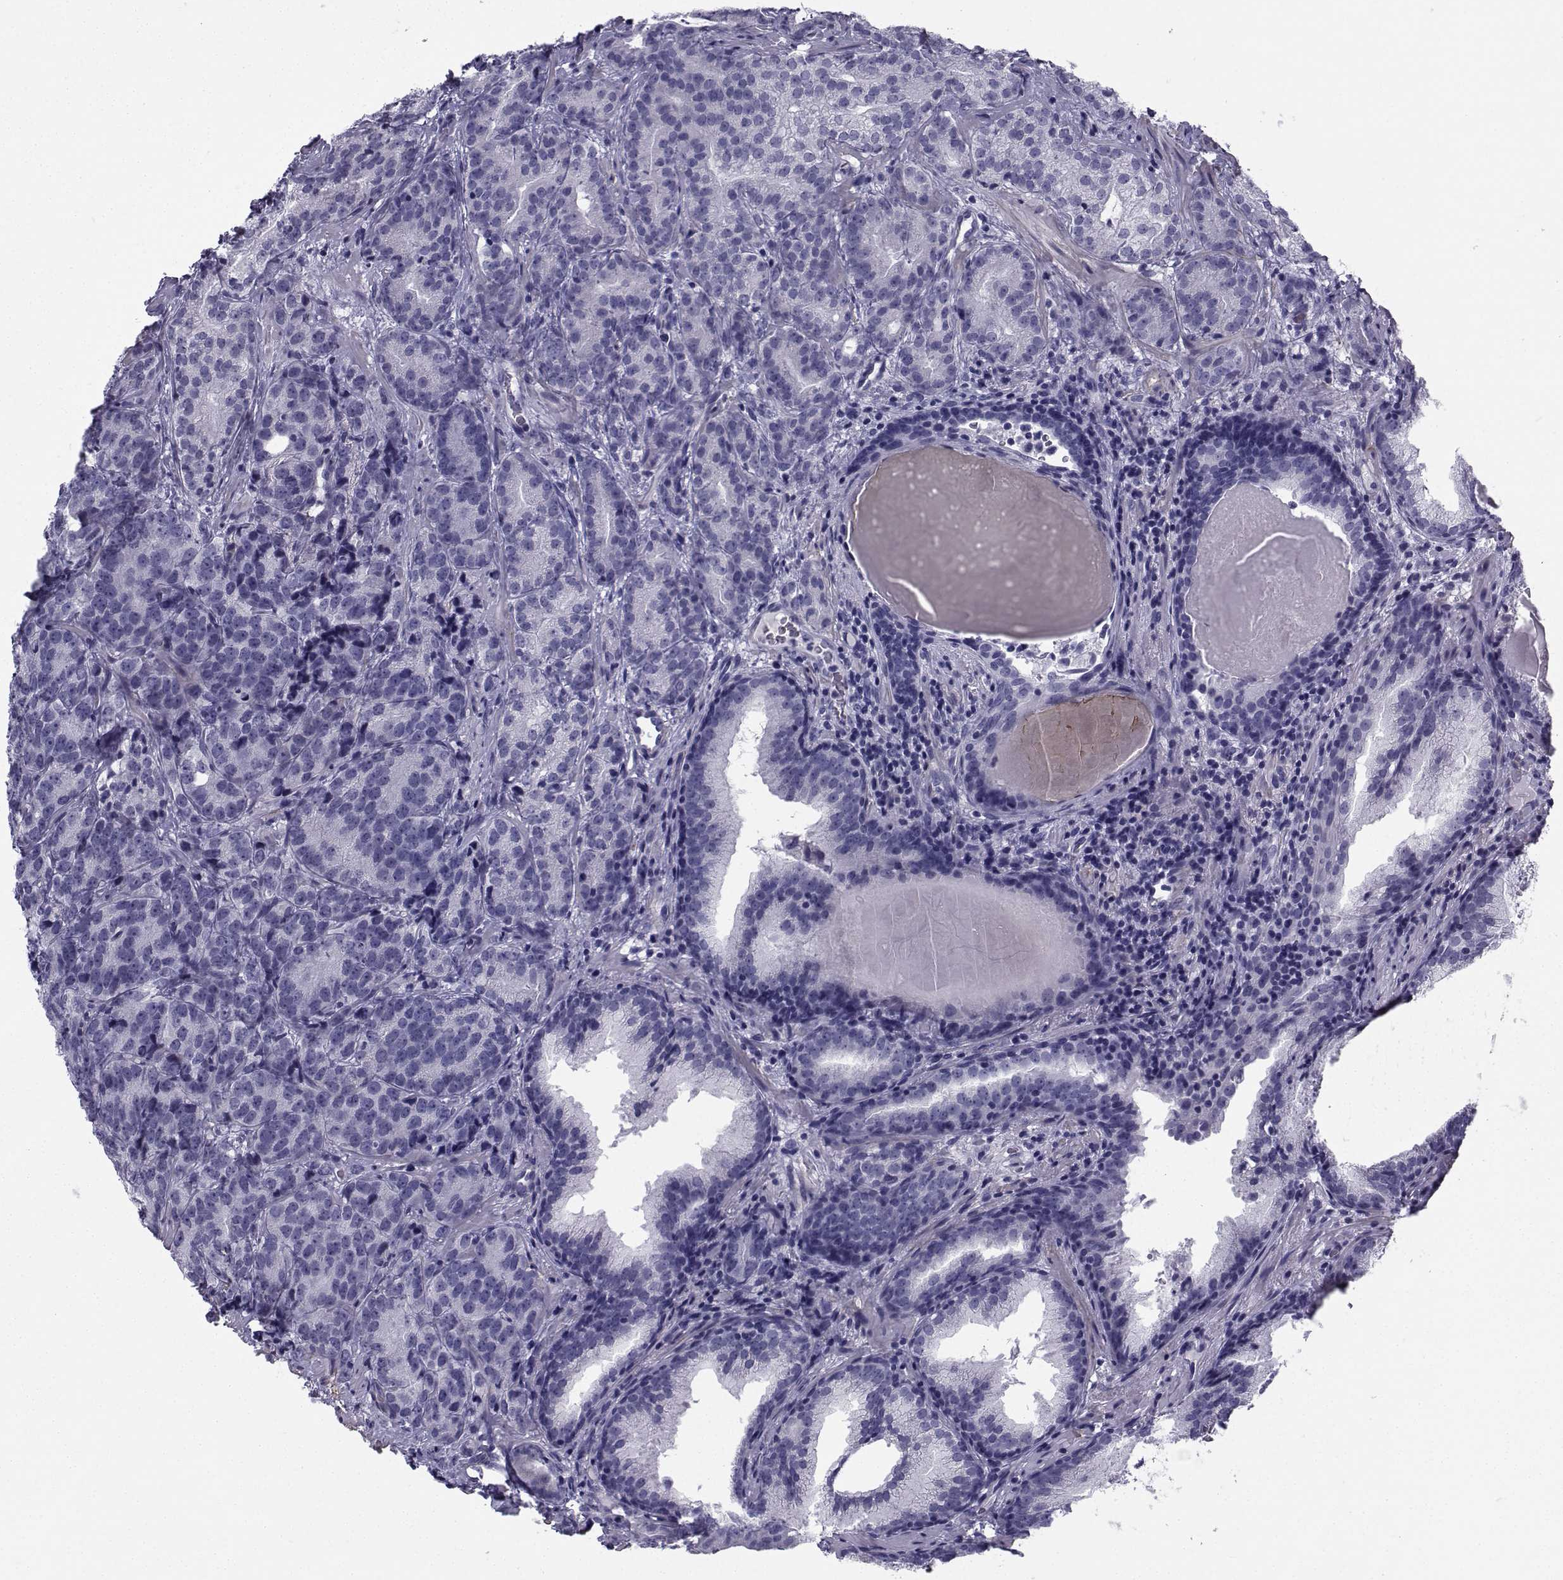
{"staining": {"intensity": "negative", "quantity": "none", "location": "none"}, "tissue": "prostate cancer", "cell_type": "Tumor cells", "image_type": "cancer", "snomed": [{"axis": "morphology", "description": "Adenocarcinoma, NOS"}, {"axis": "topography", "description": "Prostate"}], "caption": "Tumor cells are negative for protein expression in human prostate adenocarcinoma.", "gene": "SPANXD", "patient": {"sex": "male", "age": 71}}